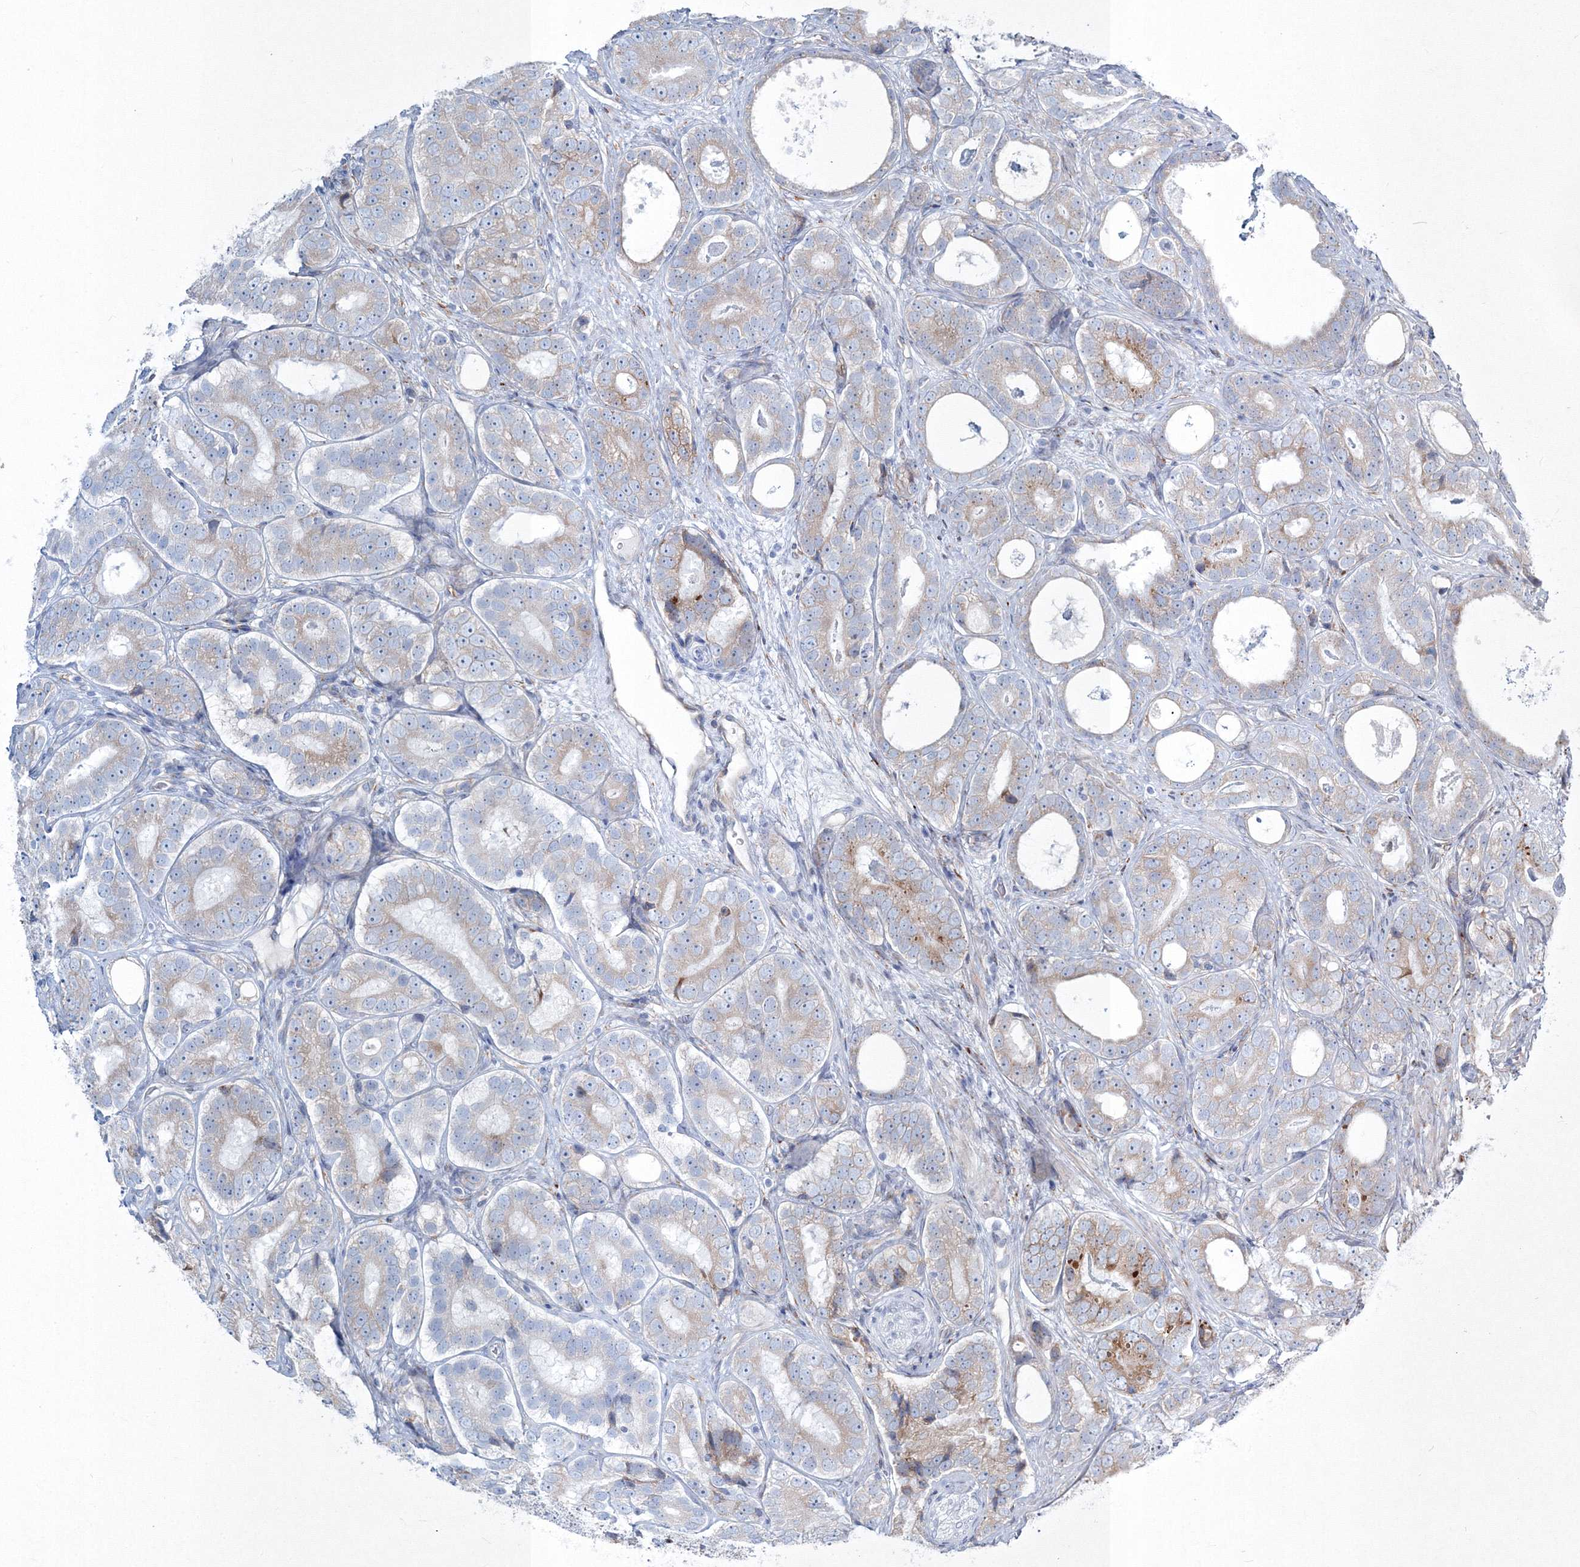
{"staining": {"intensity": "weak", "quantity": "<25%", "location": "cytoplasmic/membranous"}, "tissue": "prostate cancer", "cell_type": "Tumor cells", "image_type": "cancer", "snomed": [{"axis": "morphology", "description": "Adenocarcinoma, High grade"}, {"axis": "topography", "description": "Prostate"}], "caption": "The micrograph demonstrates no significant staining in tumor cells of prostate high-grade adenocarcinoma.", "gene": "RCN1", "patient": {"sex": "male", "age": 56}}